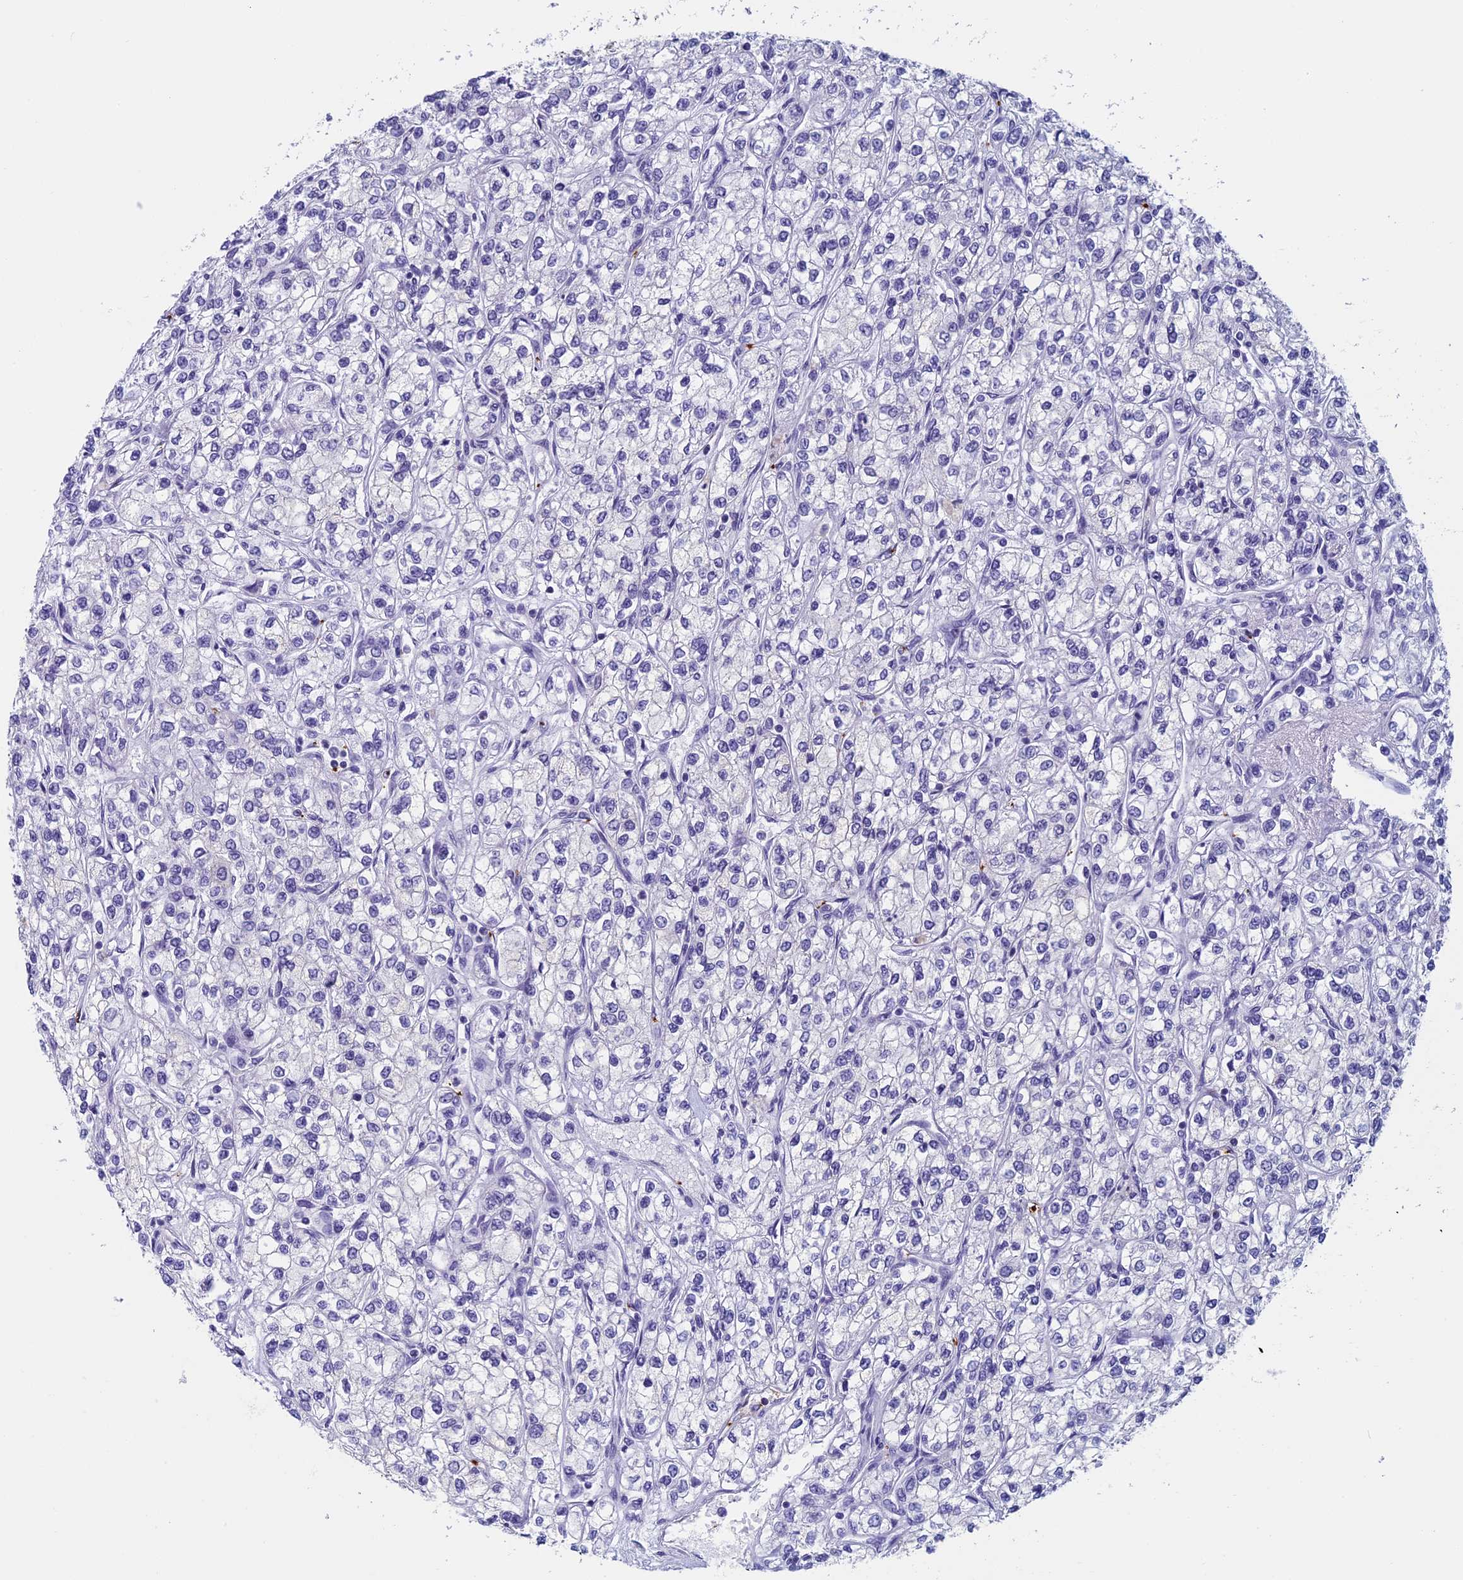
{"staining": {"intensity": "negative", "quantity": "none", "location": "none"}, "tissue": "renal cancer", "cell_type": "Tumor cells", "image_type": "cancer", "snomed": [{"axis": "morphology", "description": "Adenocarcinoma, NOS"}, {"axis": "topography", "description": "Kidney"}], "caption": "Immunohistochemical staining of adenocarcinoma (renal) shows no significant positivity in tumor cells.", "gene": "AIFM2", "patient": {"sex": "male", "age": 80}}